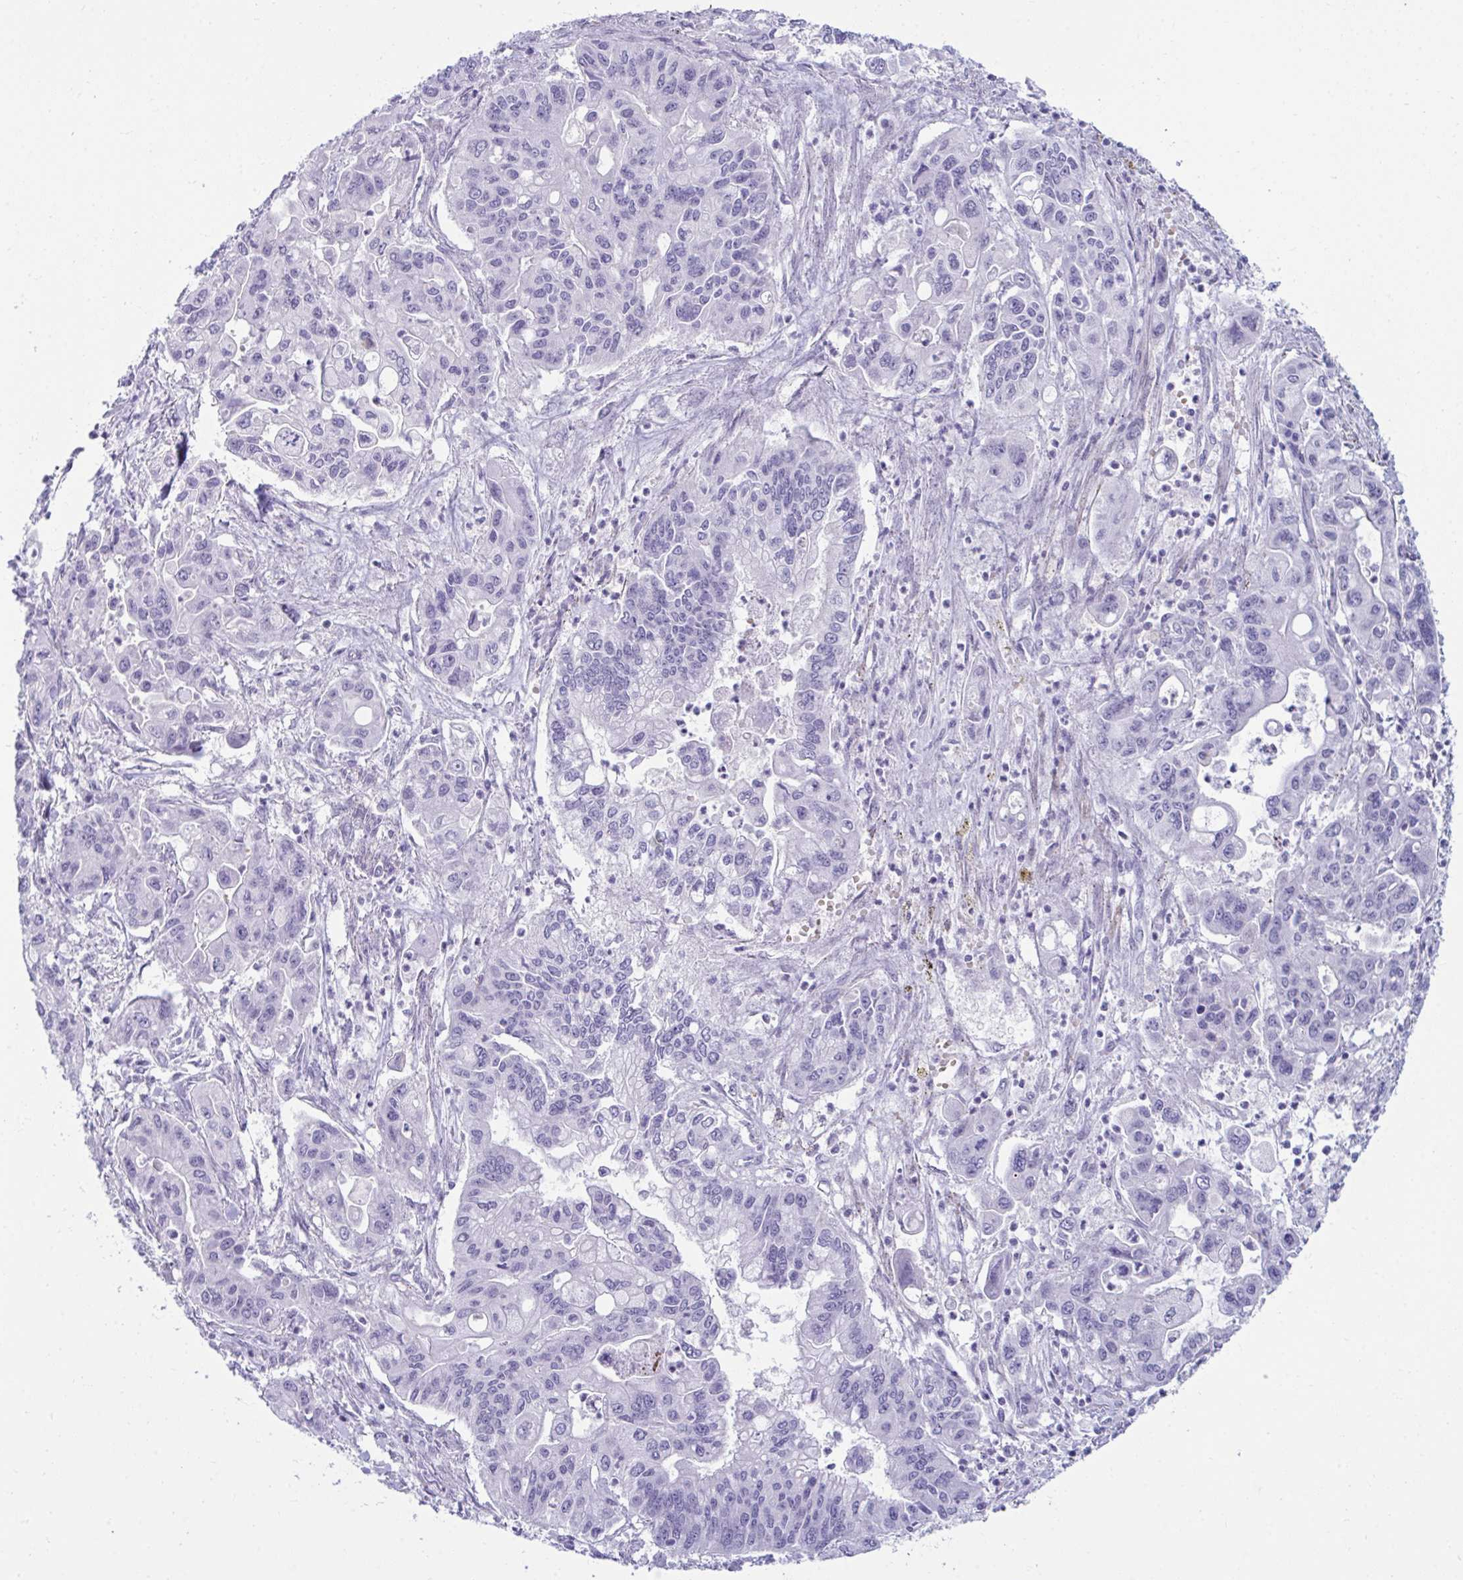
{"staining": {"intensity": "negative", "quantity": "none", "location": "none"}, "tissue": "pancreatic cancer", "cell_type": "Tumor cells", "image_type": "cancer", "snomed": [{"axis": "morphology", "description": "Adenocarcinoma, NOS"}, {"axis": "topography", "description": "Pancreas"}], "caption": "IHC of human pancreatic cancer displays no staining in tumor cells. Brightfield microscopy of IHC stained with DAB (brown) and hematoxylin (blue), captured at high magnification.", "gene": "UBL3", "patient": {"sex": "male", "age": 62}}